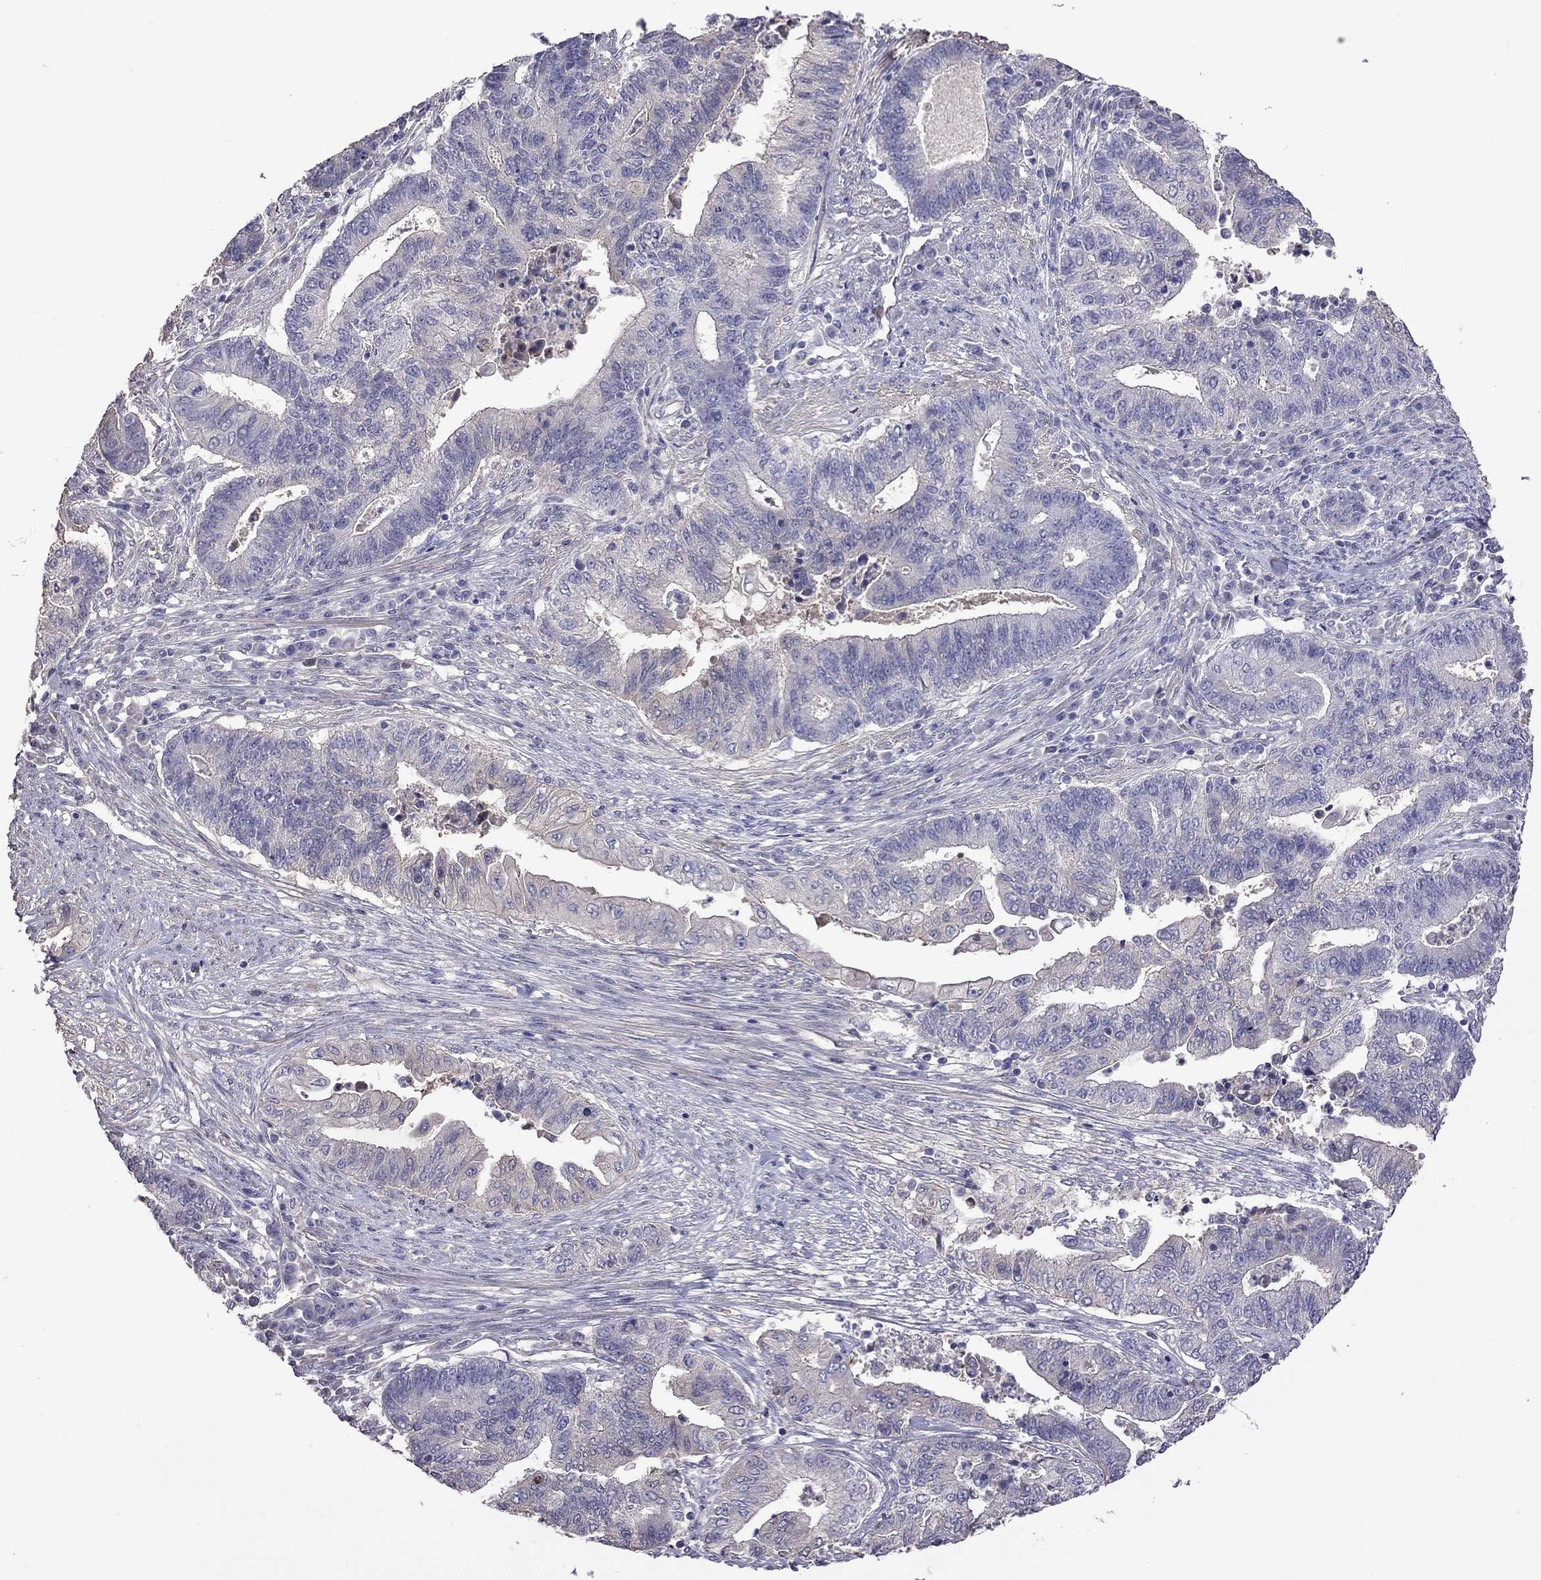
{"staining": {"intensity": "negative", "quantity": "none", "location": "none"}, "tissue": "endometrial cancer", "cell_type": "Tumor cells", "image_type": "cancer", "snomed": [{"axis": "morphology", "description": "Adenocarcinoma, NOS"}, {"axis": "topography", "description": "Uterus"}, {"axis": "topography", "description": "Endometrium"}], "caption": "The image reveals no significant positivity in tumor cells of endometrial cancer. (DAB immunohistochemistry (IHC) with hematoxylin counter stain).", "gene": "FEZ1", "patient": {"sex": "female", "age": 54}}